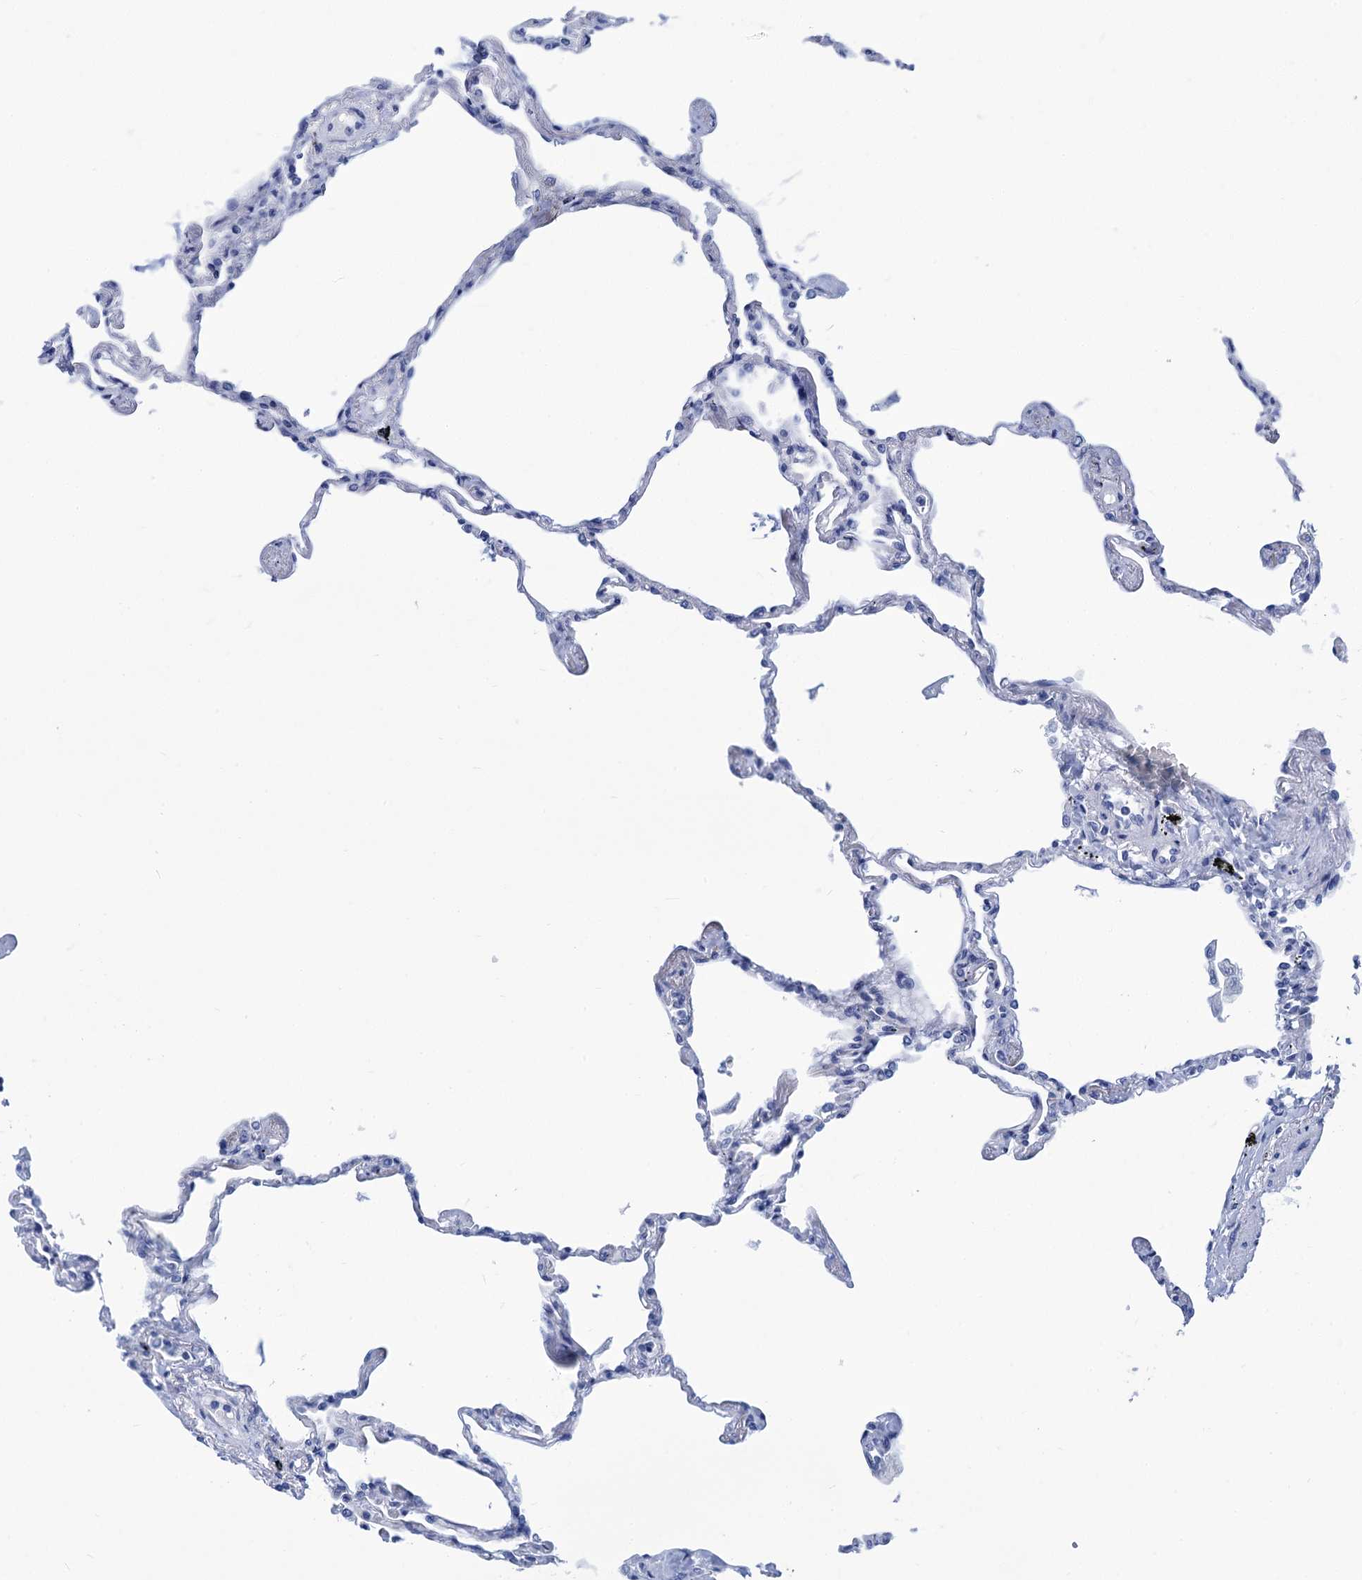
{"staining": {"intensity": "negative", "quantity": "none", "location": "none"}, "tissue": "lung", "cell_type": "Alveolar cells", "image_type": "normal", "snomed": [{"axis": "morphology", "description": "Normal tissue, NOS"}, {"axis": "topography", "description": "Lung"}], "caption": "Immunohistochemistry micrograph of unremarkable lung stained for a protein (brown), which displays no positivity in alveolar cells. (Brightfield microscopy of DAB (3,3'-diaminobenzidine) immunohistochemistry (IHC) at high magnification).", "gene": "CABYR", "patient": {"sex": "female", "age": 67}}